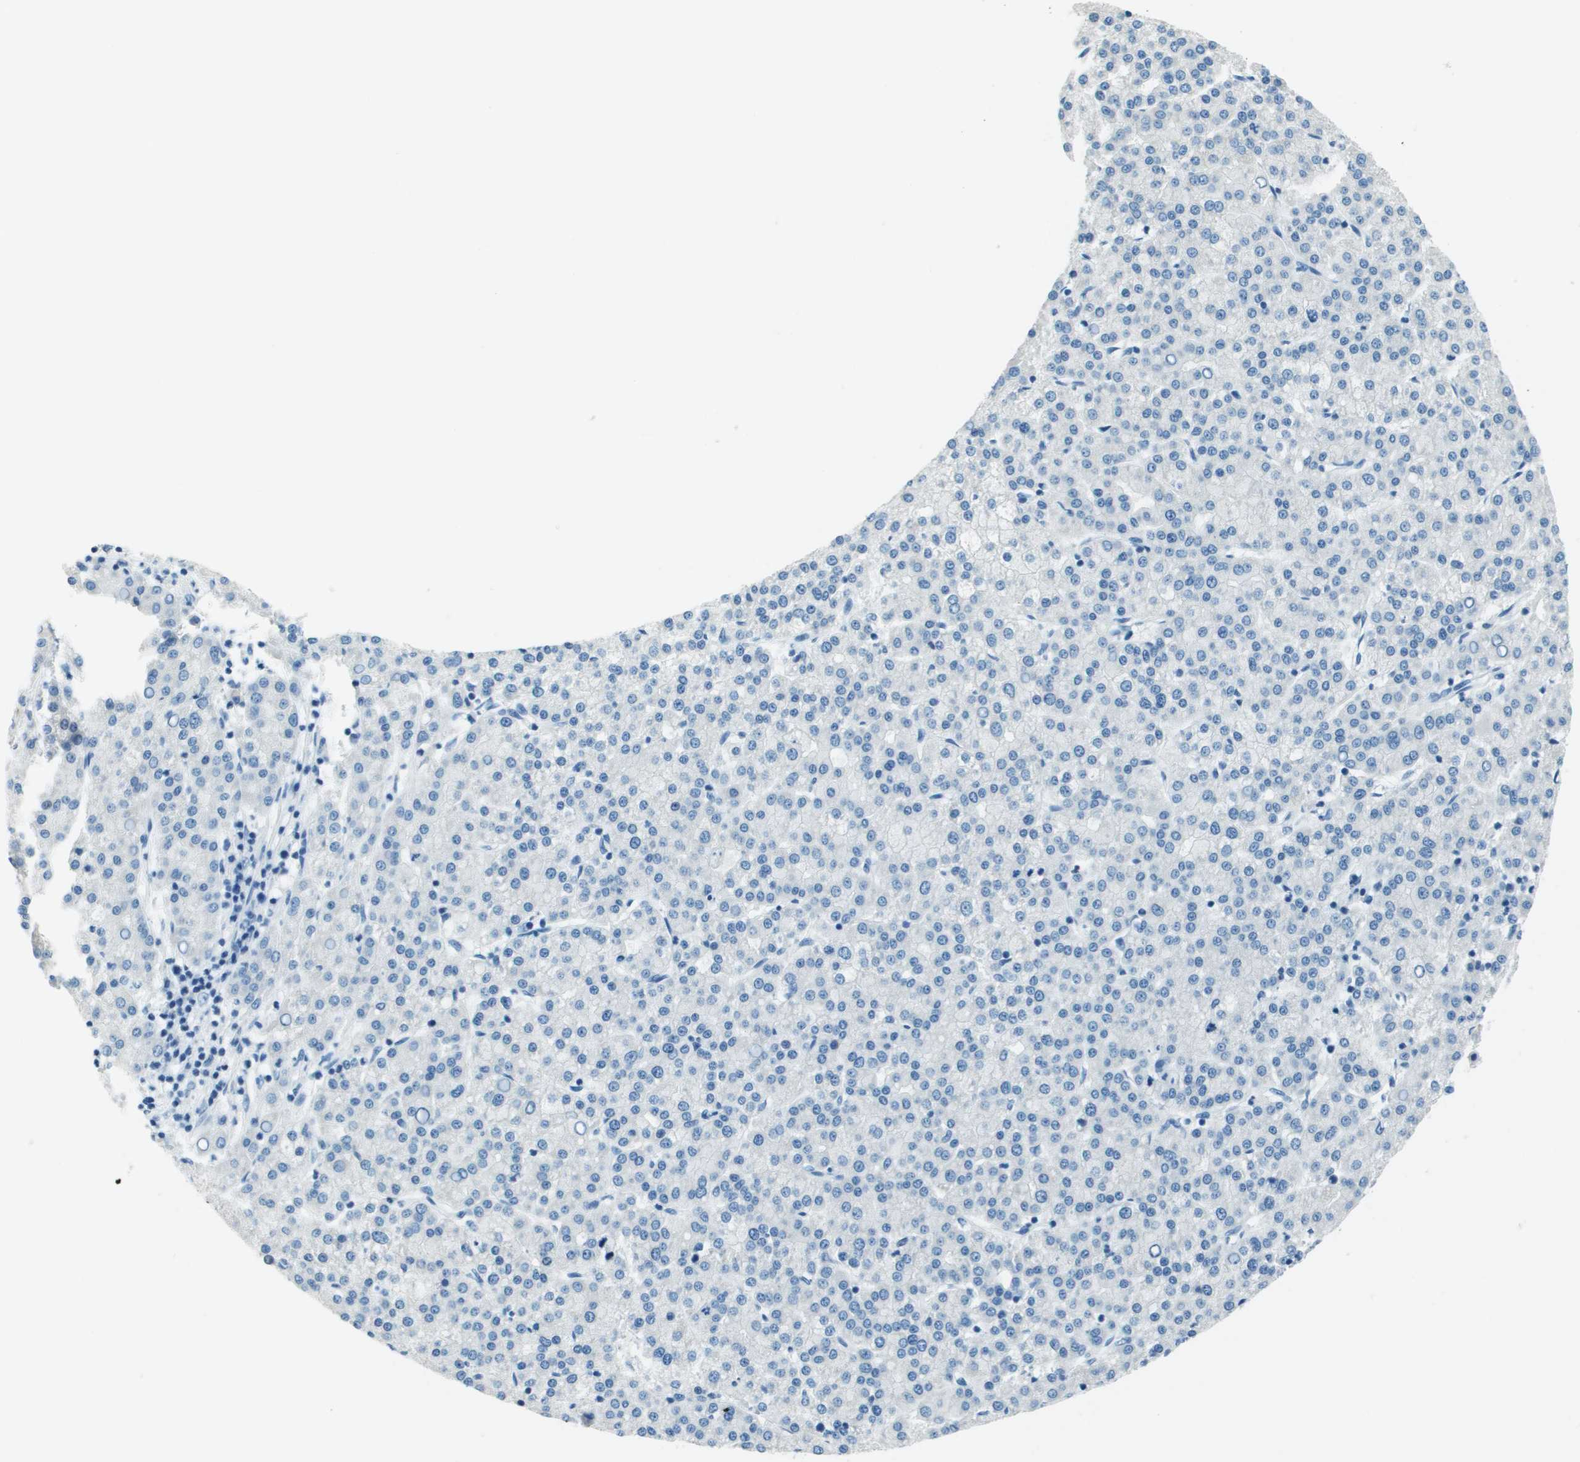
{"staining": {"intensity": "negative", "quantity": "none", "location": "none"}, "tissue": "liver cancer", "cell_type": "Tumor cells", "image_type": "cancer", "snomed": [{"axis": "morphology", "description": "Carcinoma, Hepatocellular, NOS"}, {"axis": "topography", "description": "Liver"}], "caption": "DAB (3,3'-diaminobenzidine) immunohistochemical staining of hepatocellular carcinoma (liver) exhibits no significant positivity in tumor cells.", "gene": "SLC16A10", "patient": {"sex": "female", "age": 58}}